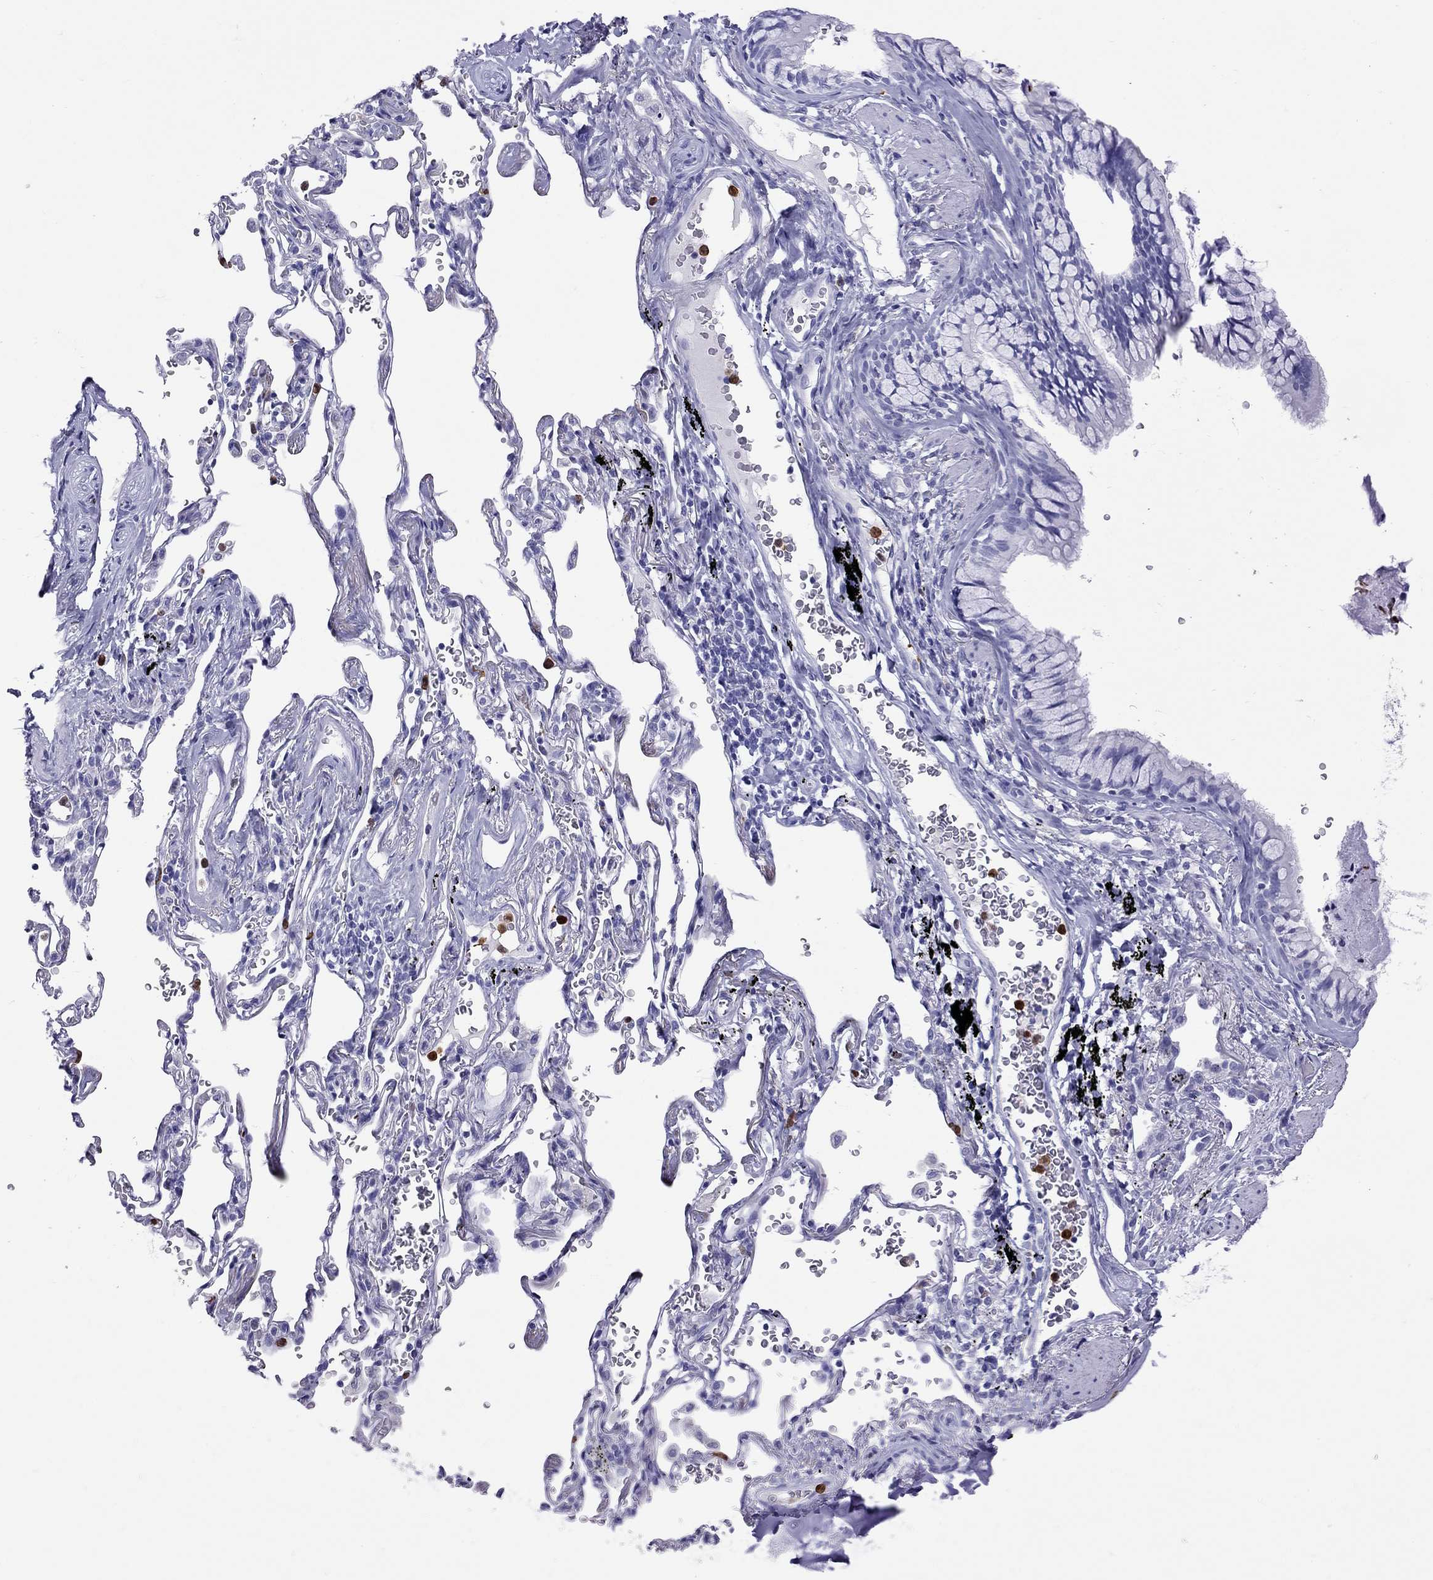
{"staining": {"intensity": "negative", "quantity": "none", "location": "none"}, "tissue": "adipose tissue", "cell_type": "Adipocytes", "image_type": "normal", "snomed": [{"axis": "morphology", "description": "Normal tissue, NOS"}, {"axis": "morphology", "description": "Adenocarcinoma, NOS"}, {"axis": "topography", "description": "Cartilage tissue"}, {"axis": "topography", "description": "Lung"}], "caption": "Adipocytes are negative for brown protein staining in unremarkable adipose tissue. (DAB immunohistochemistry with hematoxylin counter stain).", "gene": "SLAMF1", "patient": {"sex": "male", "age": 59}}